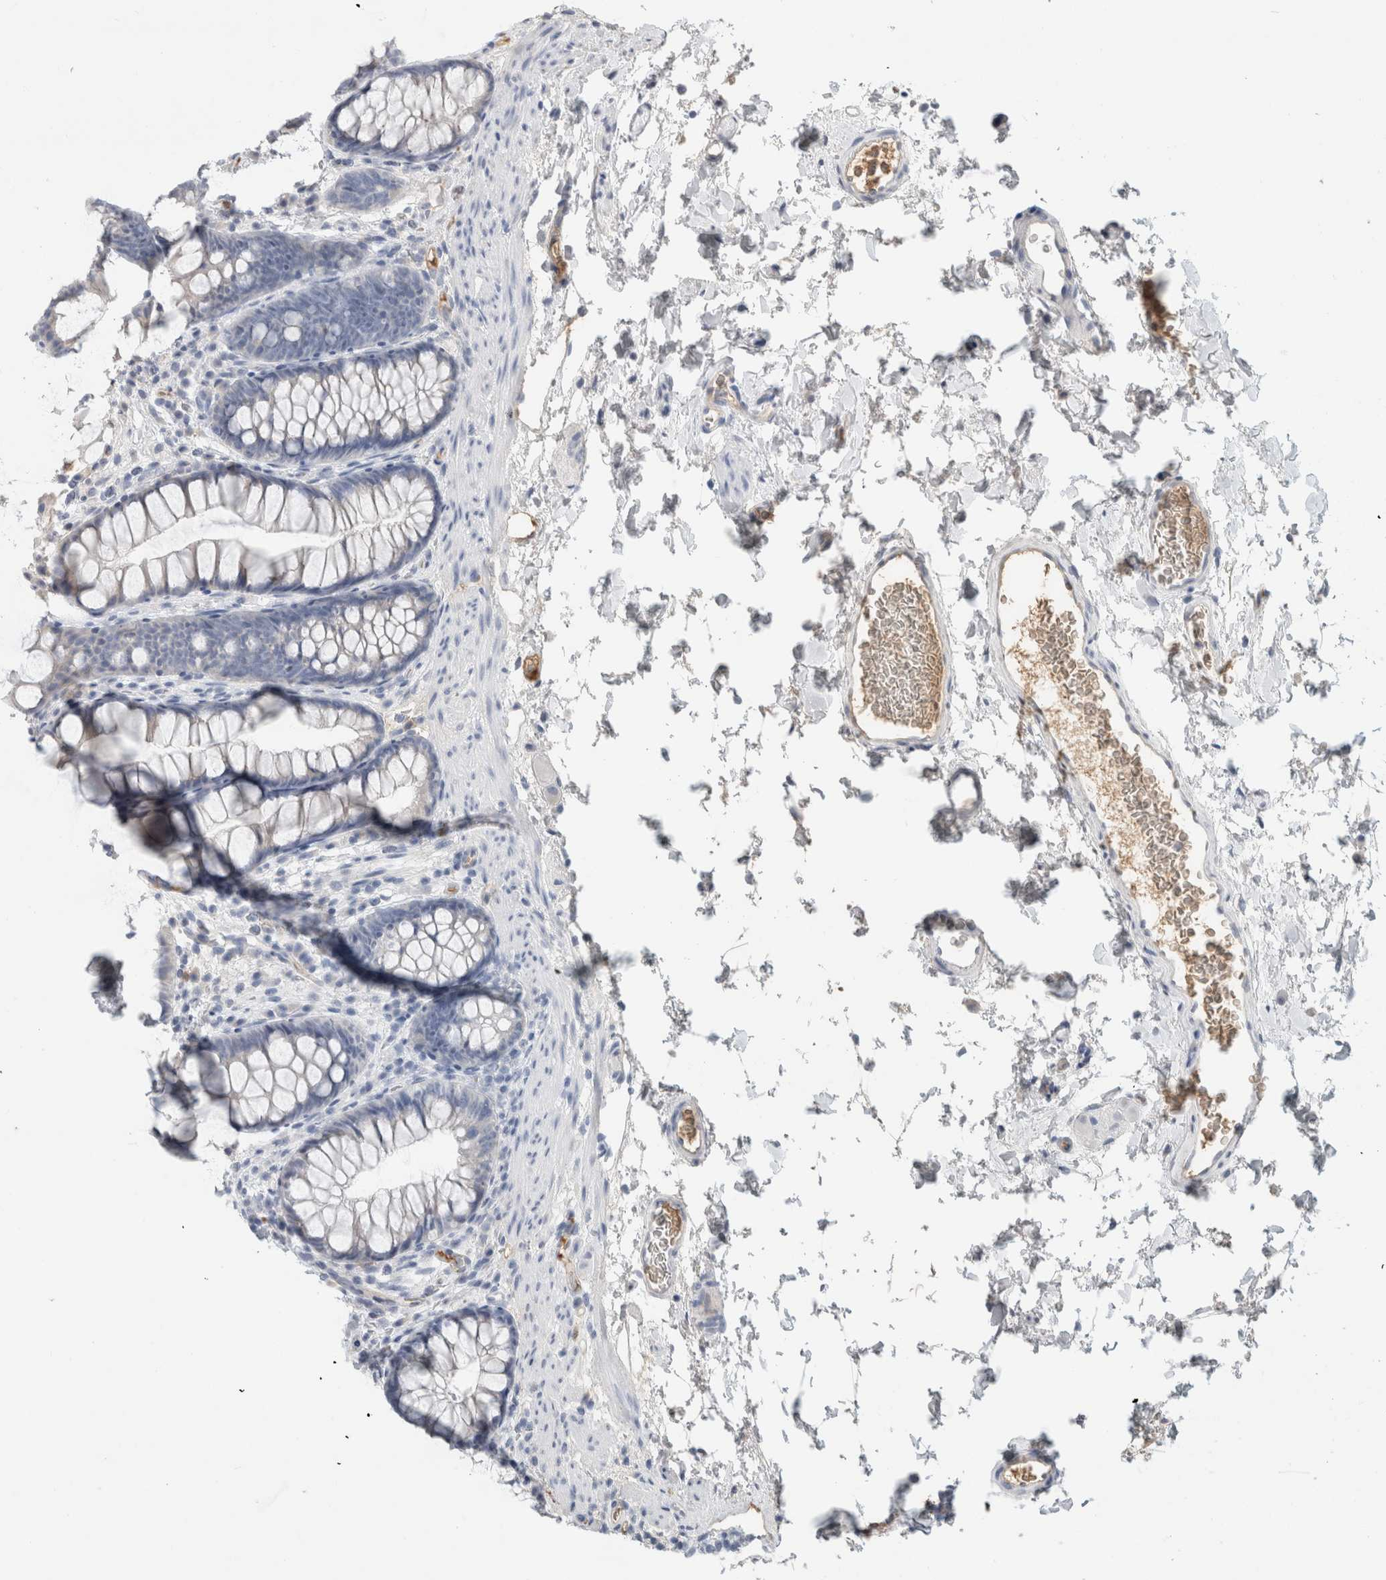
{"staining": {"intensity": "negative", "quantity": "none", "location": "none"}, "tissue": "colon", "cell_type": "Endothelial cells", "image_type": "normal", "snomed": [{"axis": "morphology", "description": "Normal tissue, NOS"}, {"axis": "topography", "description": "Colon"}], "caption": "IHC of unremarkable human colon shows no expression in endothelial cells.", "gene": "SCGB1A1", "patient": {"sex": "female", "age": 62}}